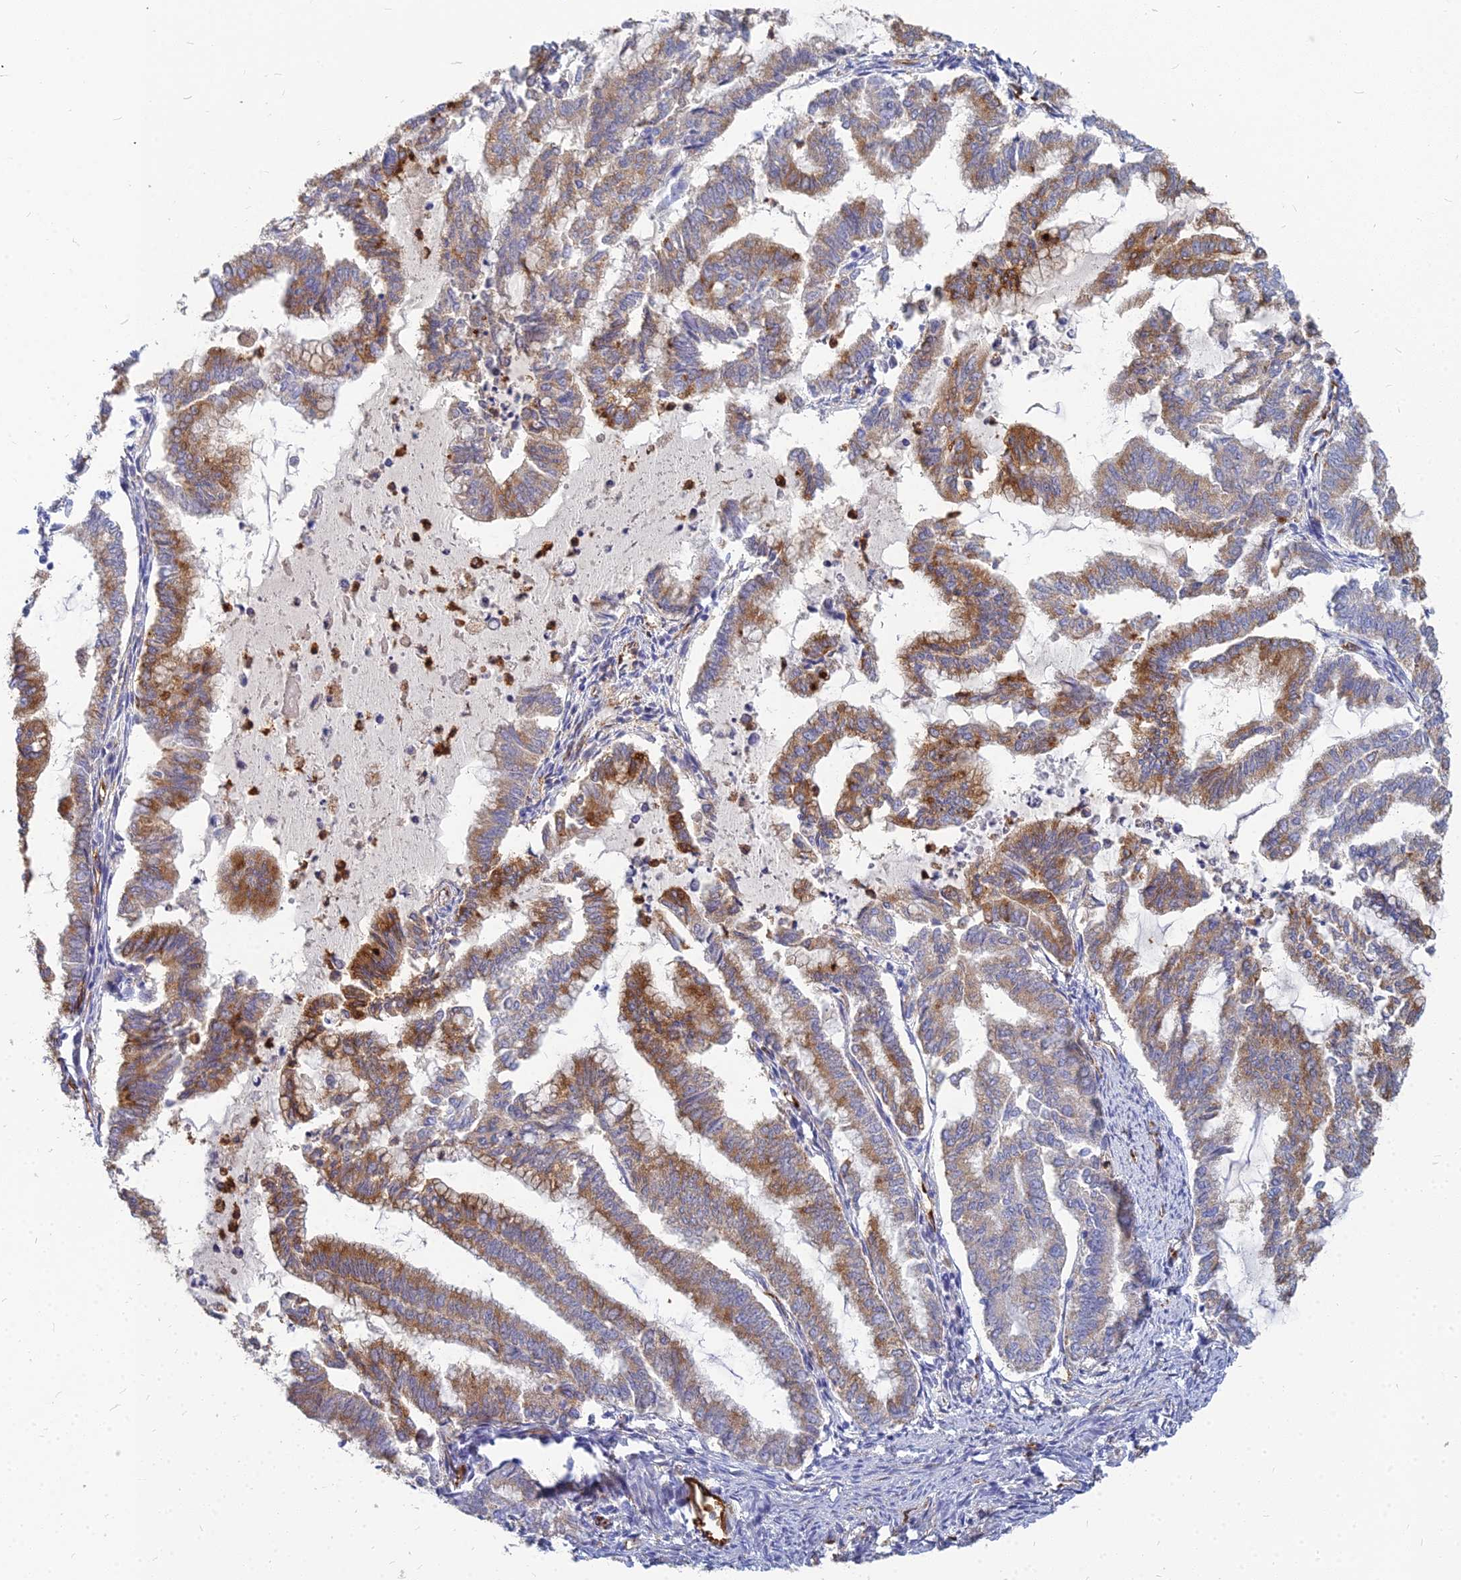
{"staining": {"intensity": "moderate", "quantity": ">75%", "location": "cytoplasmic/membranous"}, "tissue": "endometrial cancer", "cell_type": "Tumor cells", "image_type": "cancer", "snomed": [{"axis": "morphology", "description": "Adenocarcinoma, NOS"}, {"axis": "topography", "description": "Endometrium"}], "caption": "Human endometrial cancer (adenocarcinoma) stained with a brown dye shows moderate cytoplasmic/membranous positive staining in about >75% of tumor cells.", "gene": "VAT1", "patient": {"sex": "female", "age": 79}}